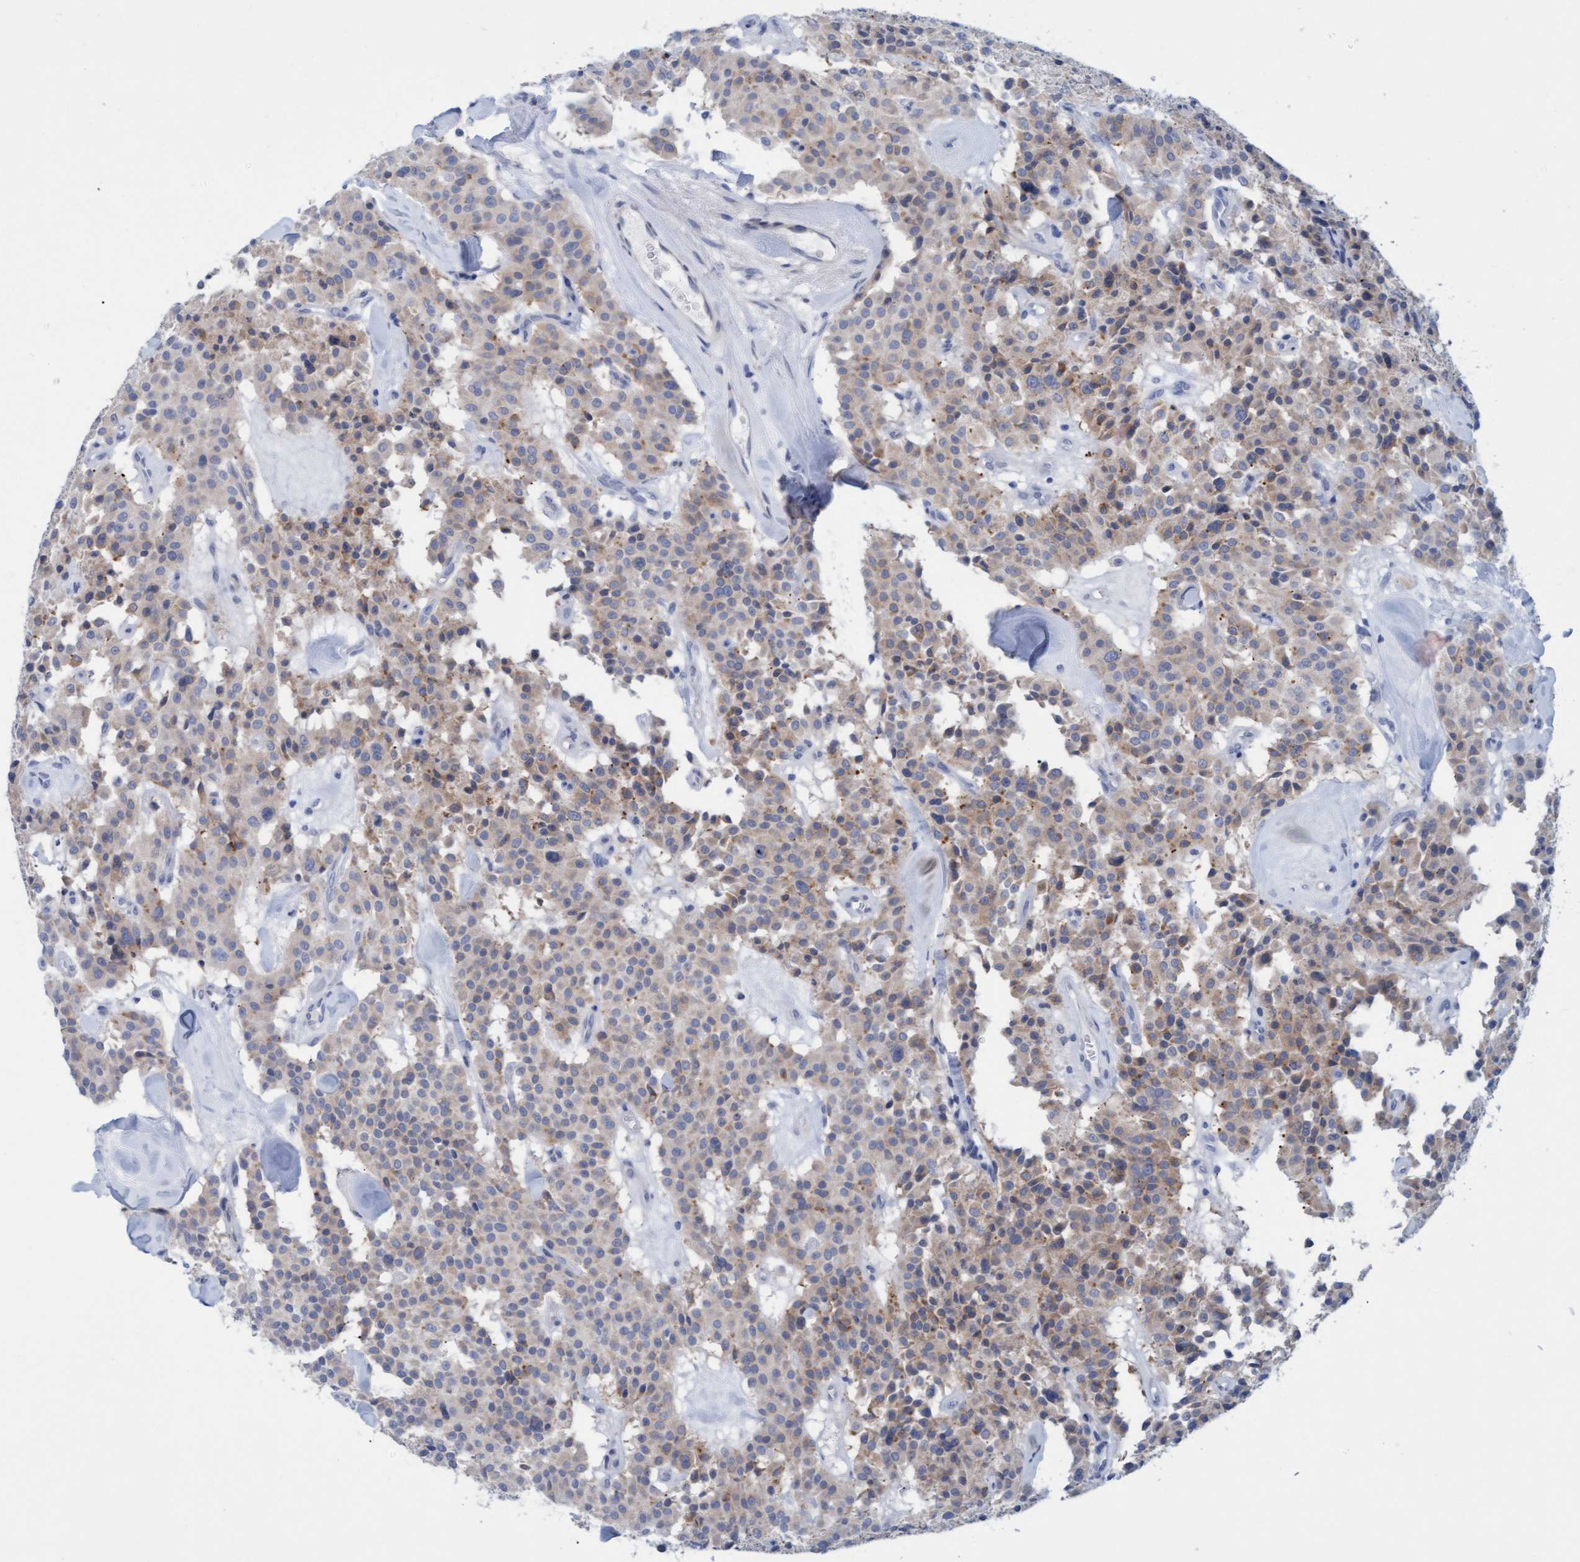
{"staining": {"intensity": "weak", "quantity": ">75%", "location": "cytoplasmic/membranous"}, "tissue": "carcinoid", "cell_type": "Tumor cells", "image_type": "cancer", "snomed": [{"axis": "morphology", "description": "Carcinoid, malignant, NOS"}, {"axis": "topography", "description": "Lung"}], "caption": "Malignant carcinoid stained with DAB immunohistochemistry (IHC) demonstrates low levels of weak cytoplasmic/membranous expression in about >75% of tumor cells. (IHC, brightfield microscopy, high magnification).", "gene": "SSTR3", "patient": {"sex": "male", "age": 30}}